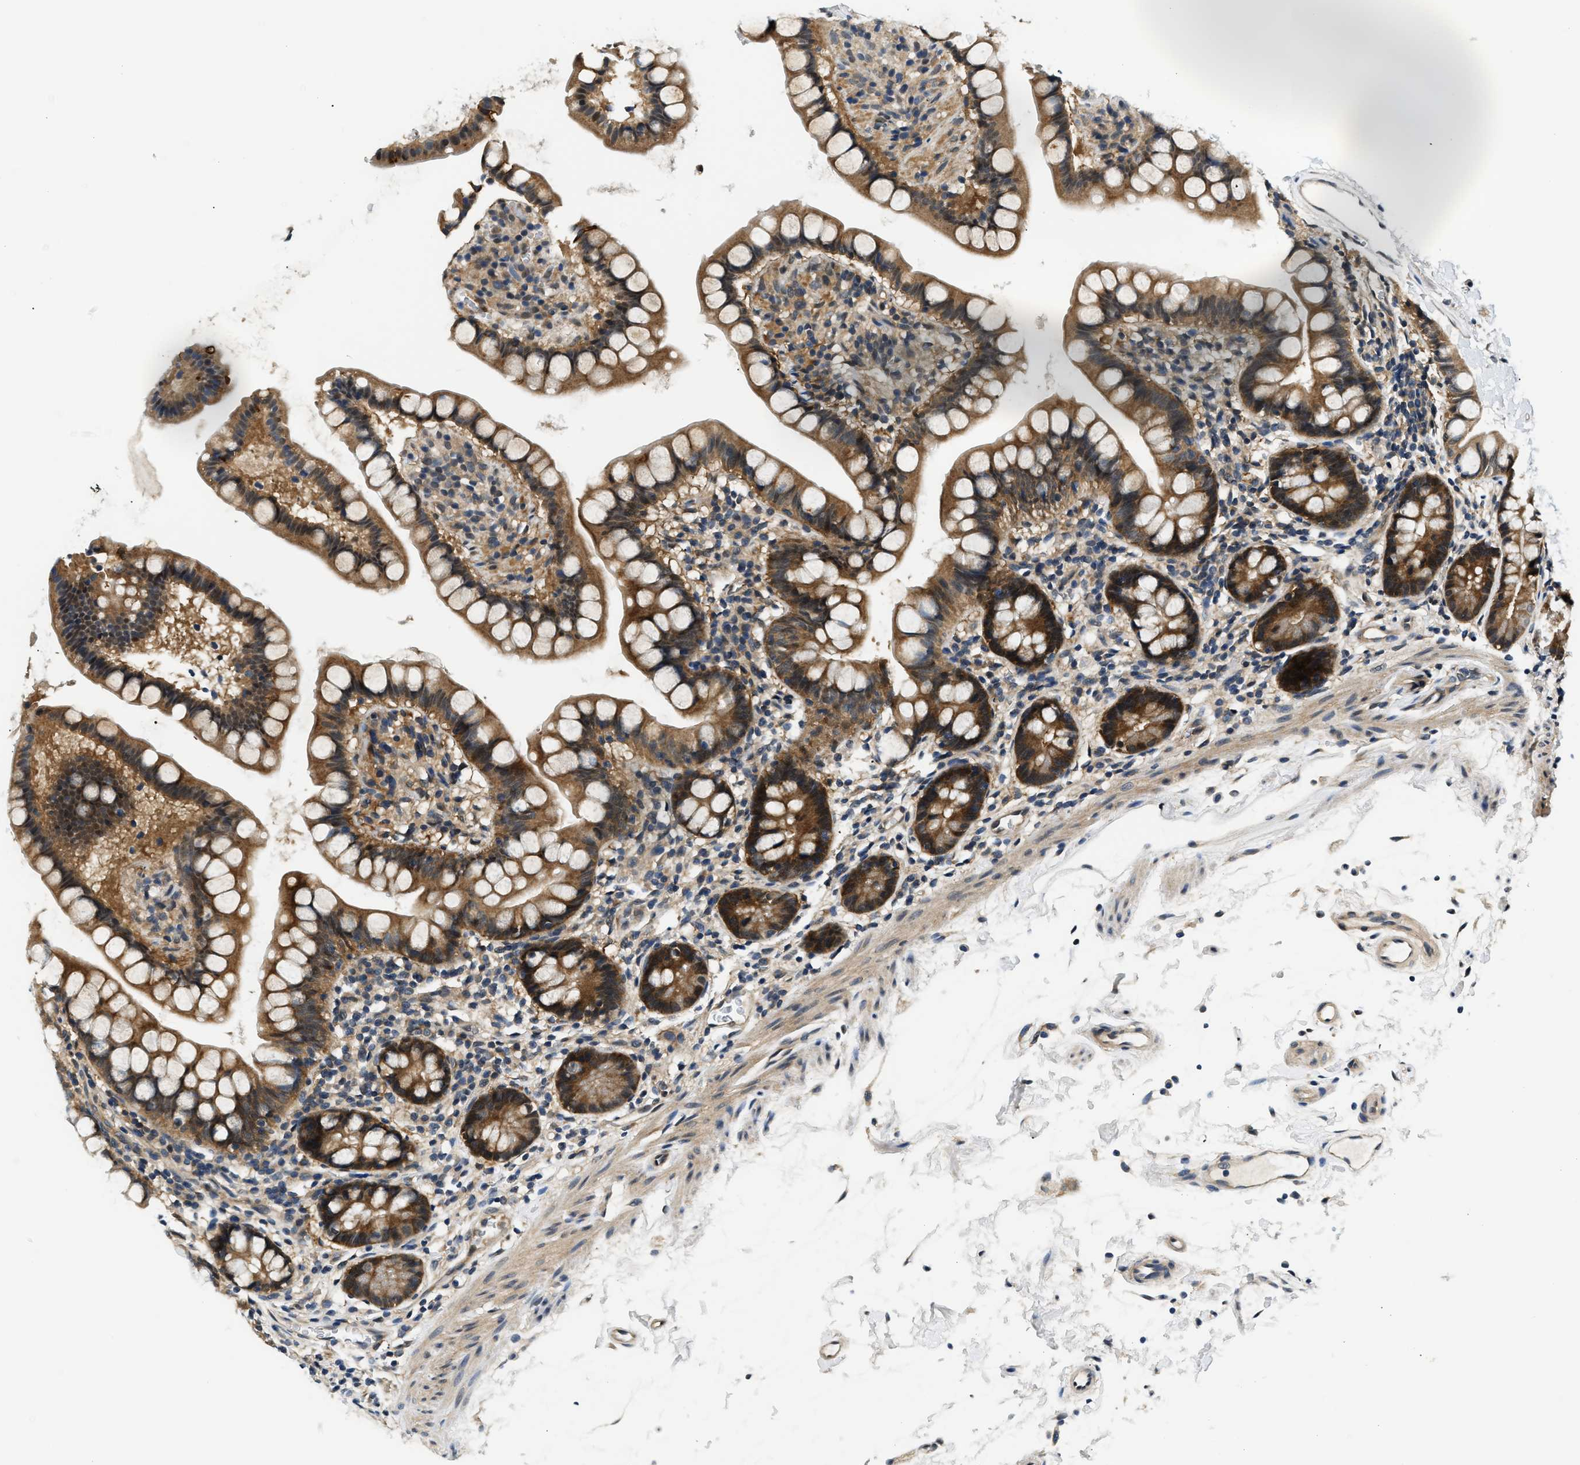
{"staining": {"intensity": "strong", "quantity": "25%-75%", "location": "cytoplasmic/membranous"}, "tissue": "small intestine", "cell_type": "Glandular cells", "image_type": "normal", "snomed": [{"axis": "morphology", "description": "Normal tissue, NOS"}, {"axis": "topography", "description": "Small intestine"}], "caption": "This image reveals IHC staining of benign human small intestine, with high strong cytoplasmic/membranous positivity in about 25%-75% of glandular cells.", "gene": "SMAD4", "patient": {"sex": "female", "age": 84}}